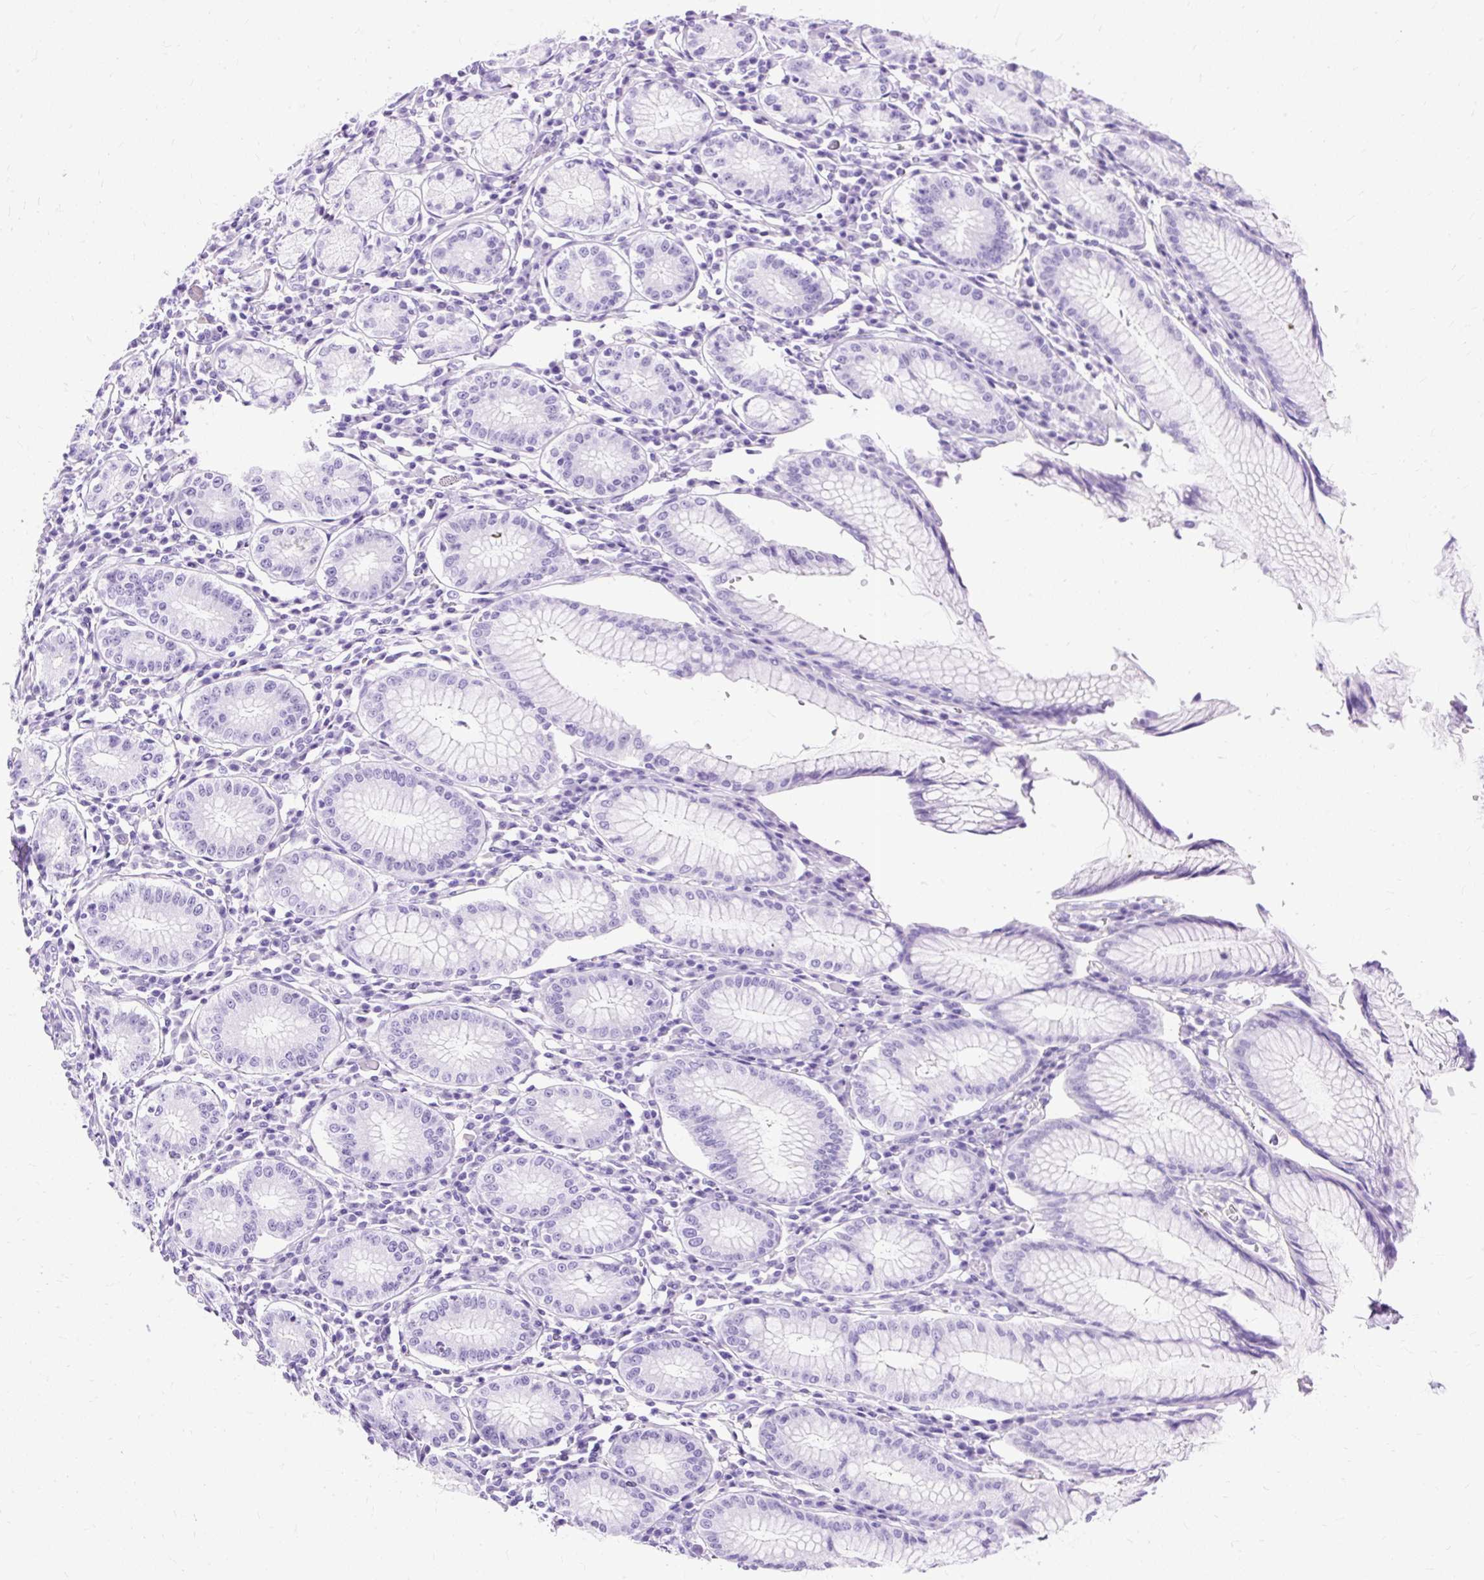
{"staining": {"intensity": "negative", "quantity": "none", "location": "none"}, "tissue": "stomach", "cell_type": "Glandular cells", "image_type": "normal", "snomed": [{"axis": "morphology", "description": "Normal tissue, NOS"}, {"axis": "topography", "description": "Stomach"}], "caption": "A high-resolution image shows immunohistochemistry staining of benign stomach, which shows no significant positivity in glandular cells.", "gene": "SLC8A2", "patient": {"sex": "male", "age": 55}}